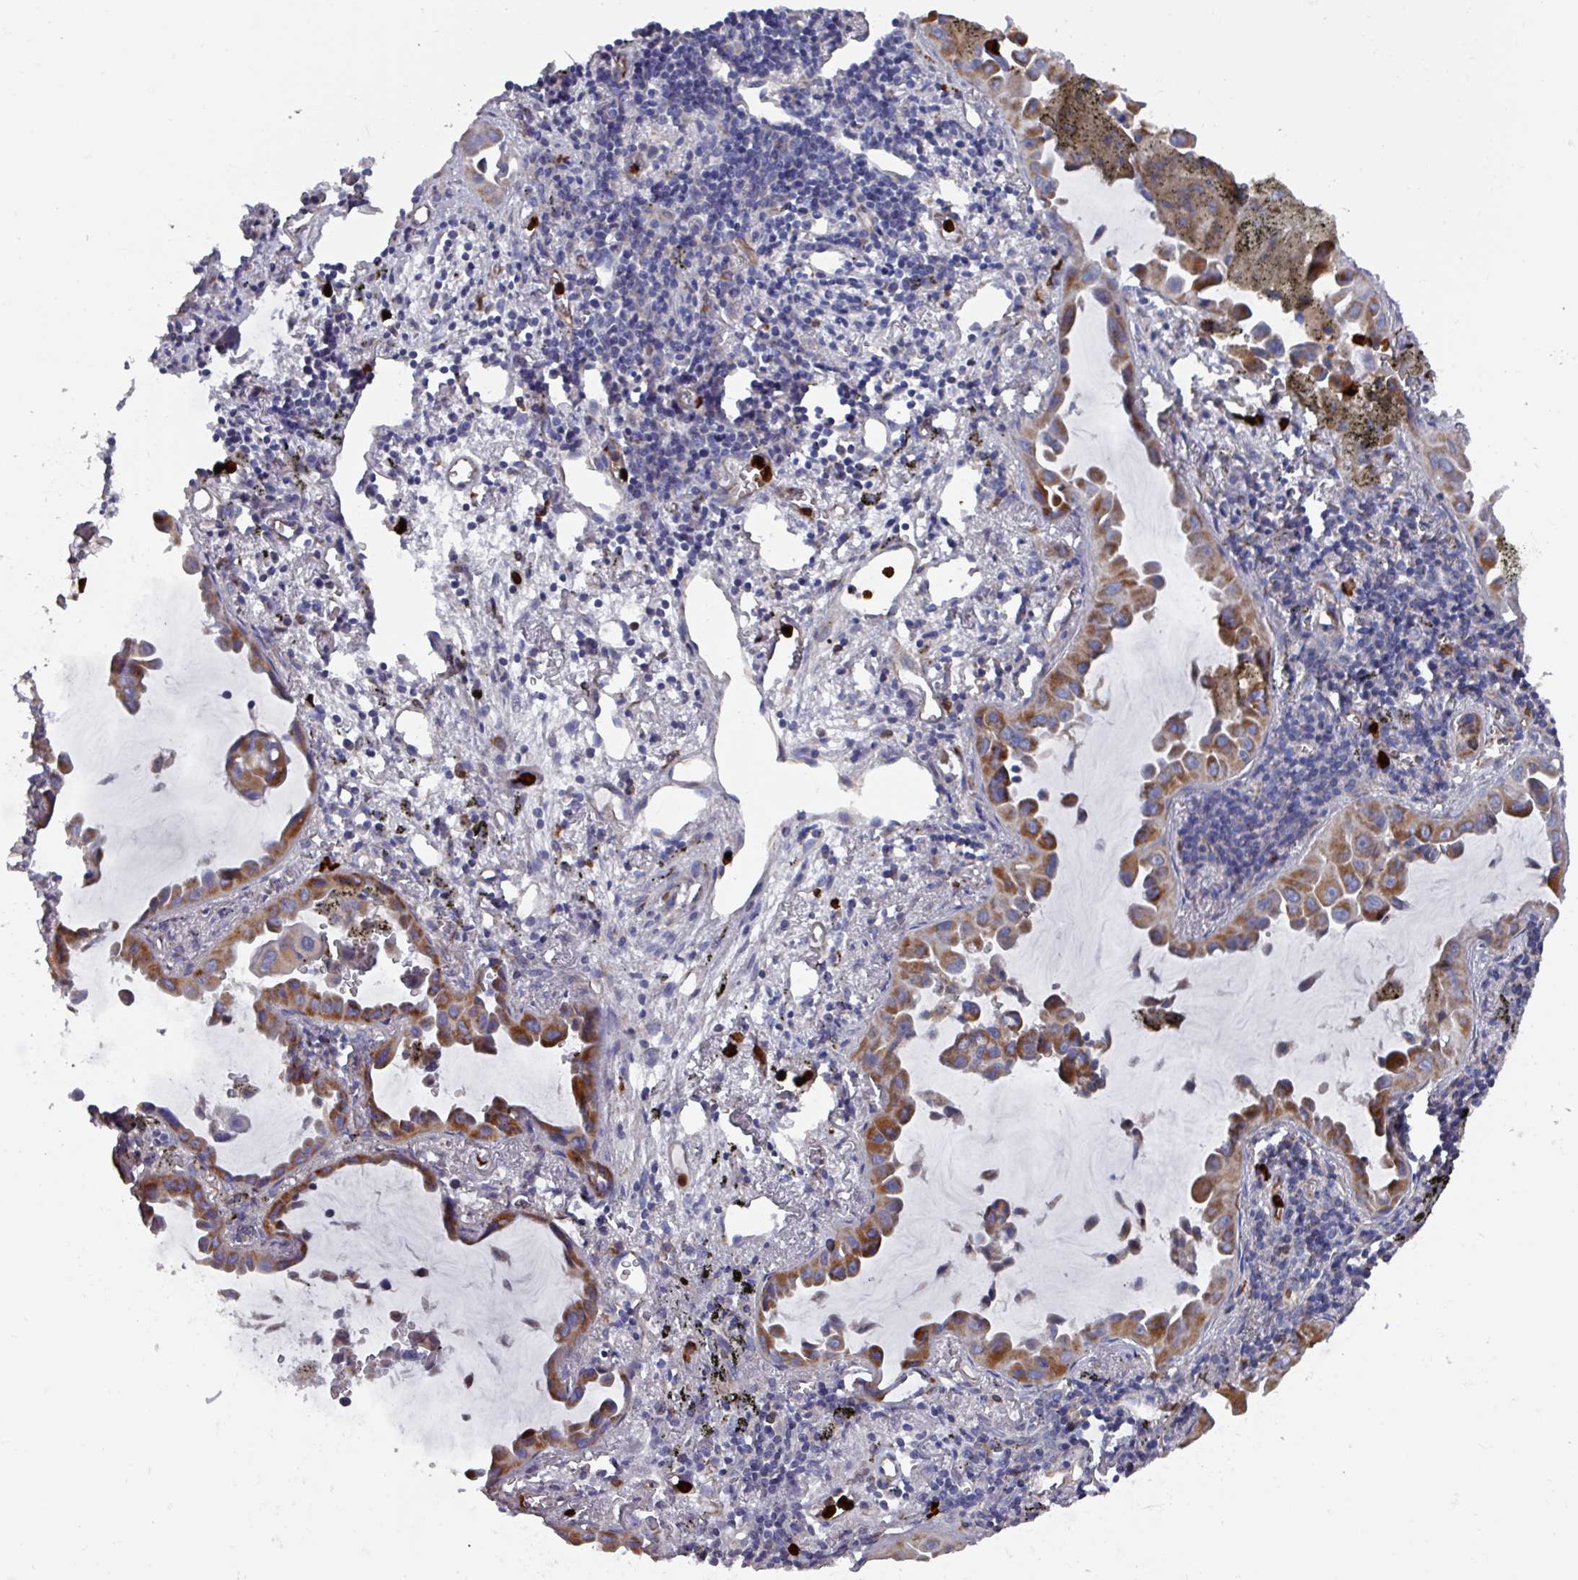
{"staining": {"intensity": "moderate", "quantity": ">75%", "location": "cytoplasmic/membranous"}, "tissue": "lung cancer", "cell_type": "Tumor cells", "image_type": "cancer", "snomed": [{"axis": "morphology", "description": "Adenocarcinoma, NOS"}, {"axis": "topography", "description": "Lung"}], "caption": "Lung cancer was stained to show a protein in brown. There is medium levels of moderate cytoplasmic/membranous expression in approximately >75% of tumor cells.", "gene": "UQCC2", "patient": {"sex": "male", "age": 68}}